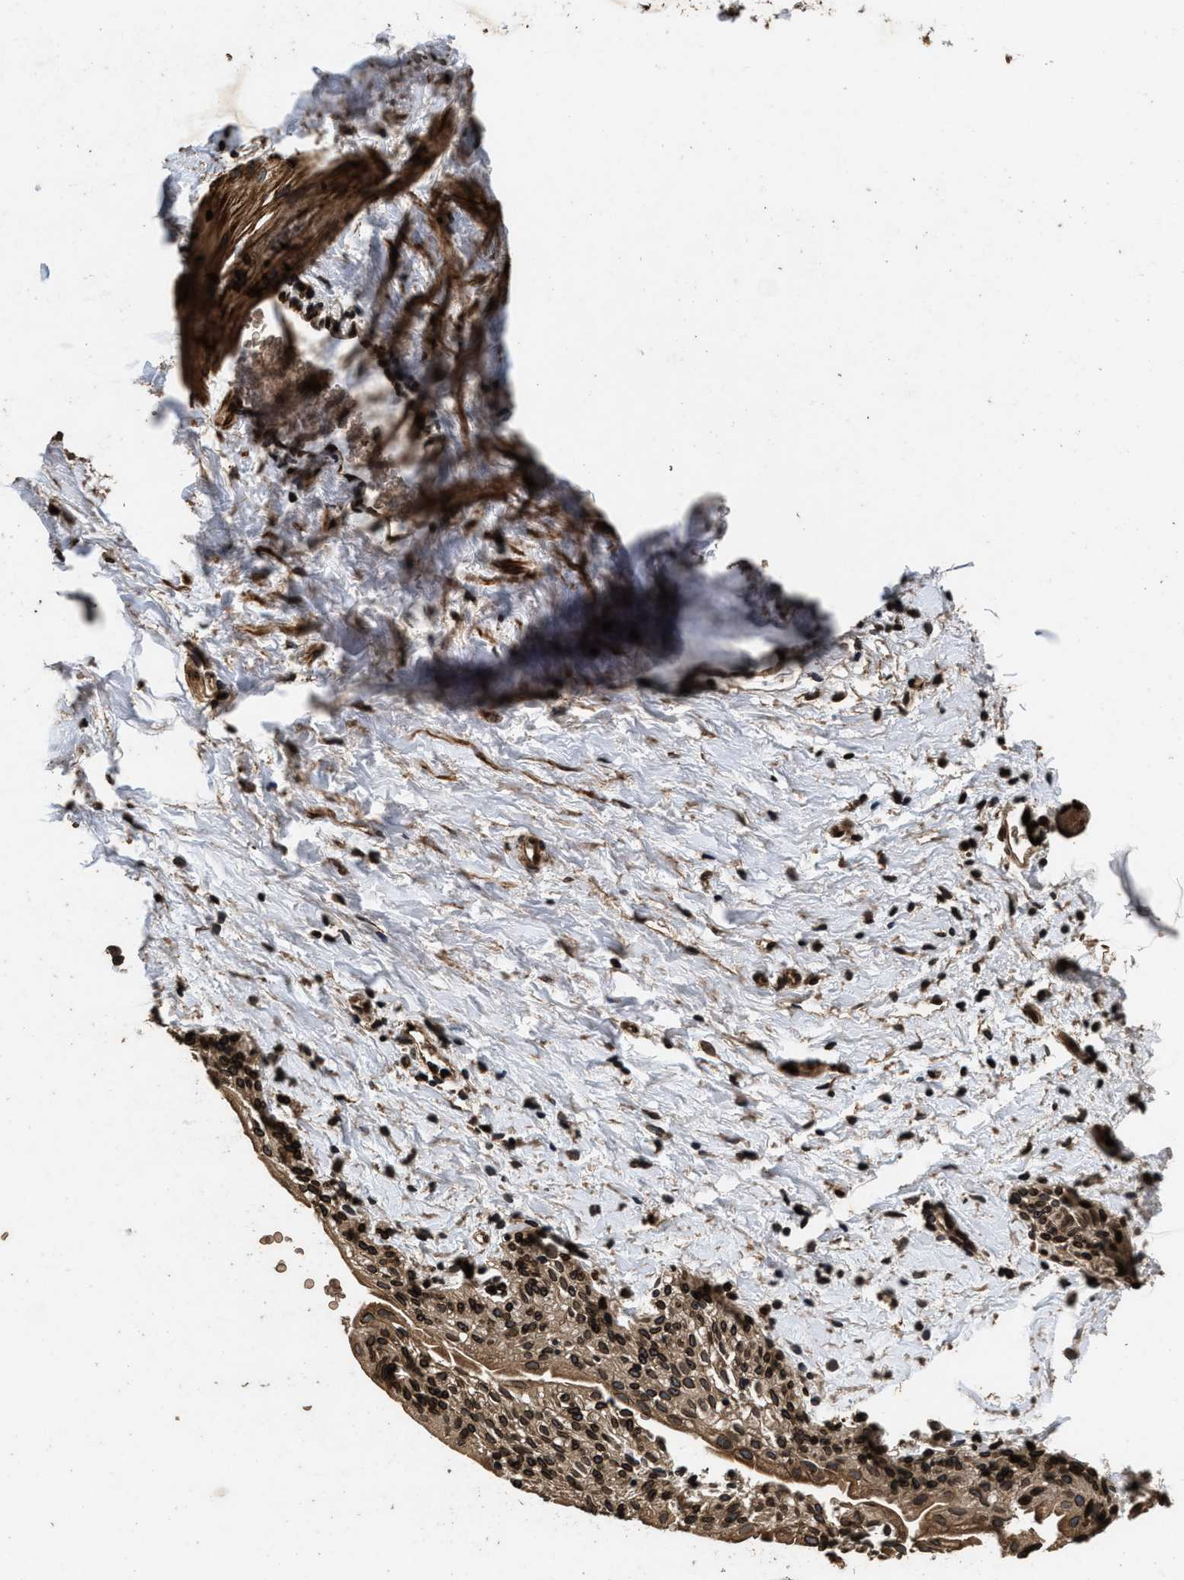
{"staining": {"intensity": "moderate", "quantity": ">75%", "location": "cytoplasmic/membranous,nuclear"}, "tissue": "smooth muscle", "cell_type": "Smooth muscle cells", "image_type": "normal", "snomed": [{"axis": "morphology", "description": "Normal tissue, NOS"}, {"axis": "topography", "description": "Smooth muscle"}], "caption": "Immunohistochemistry (IHC) micrograph of unremarkable smooth muscle stained for a protein (brown), which exhibits medium levels of moderate cytoplasmic/membranous,nuclear expression in about >75% of smooth muscle cells.", "gene": "ACCS", "patient": {"sex": "male", "age": 16}}